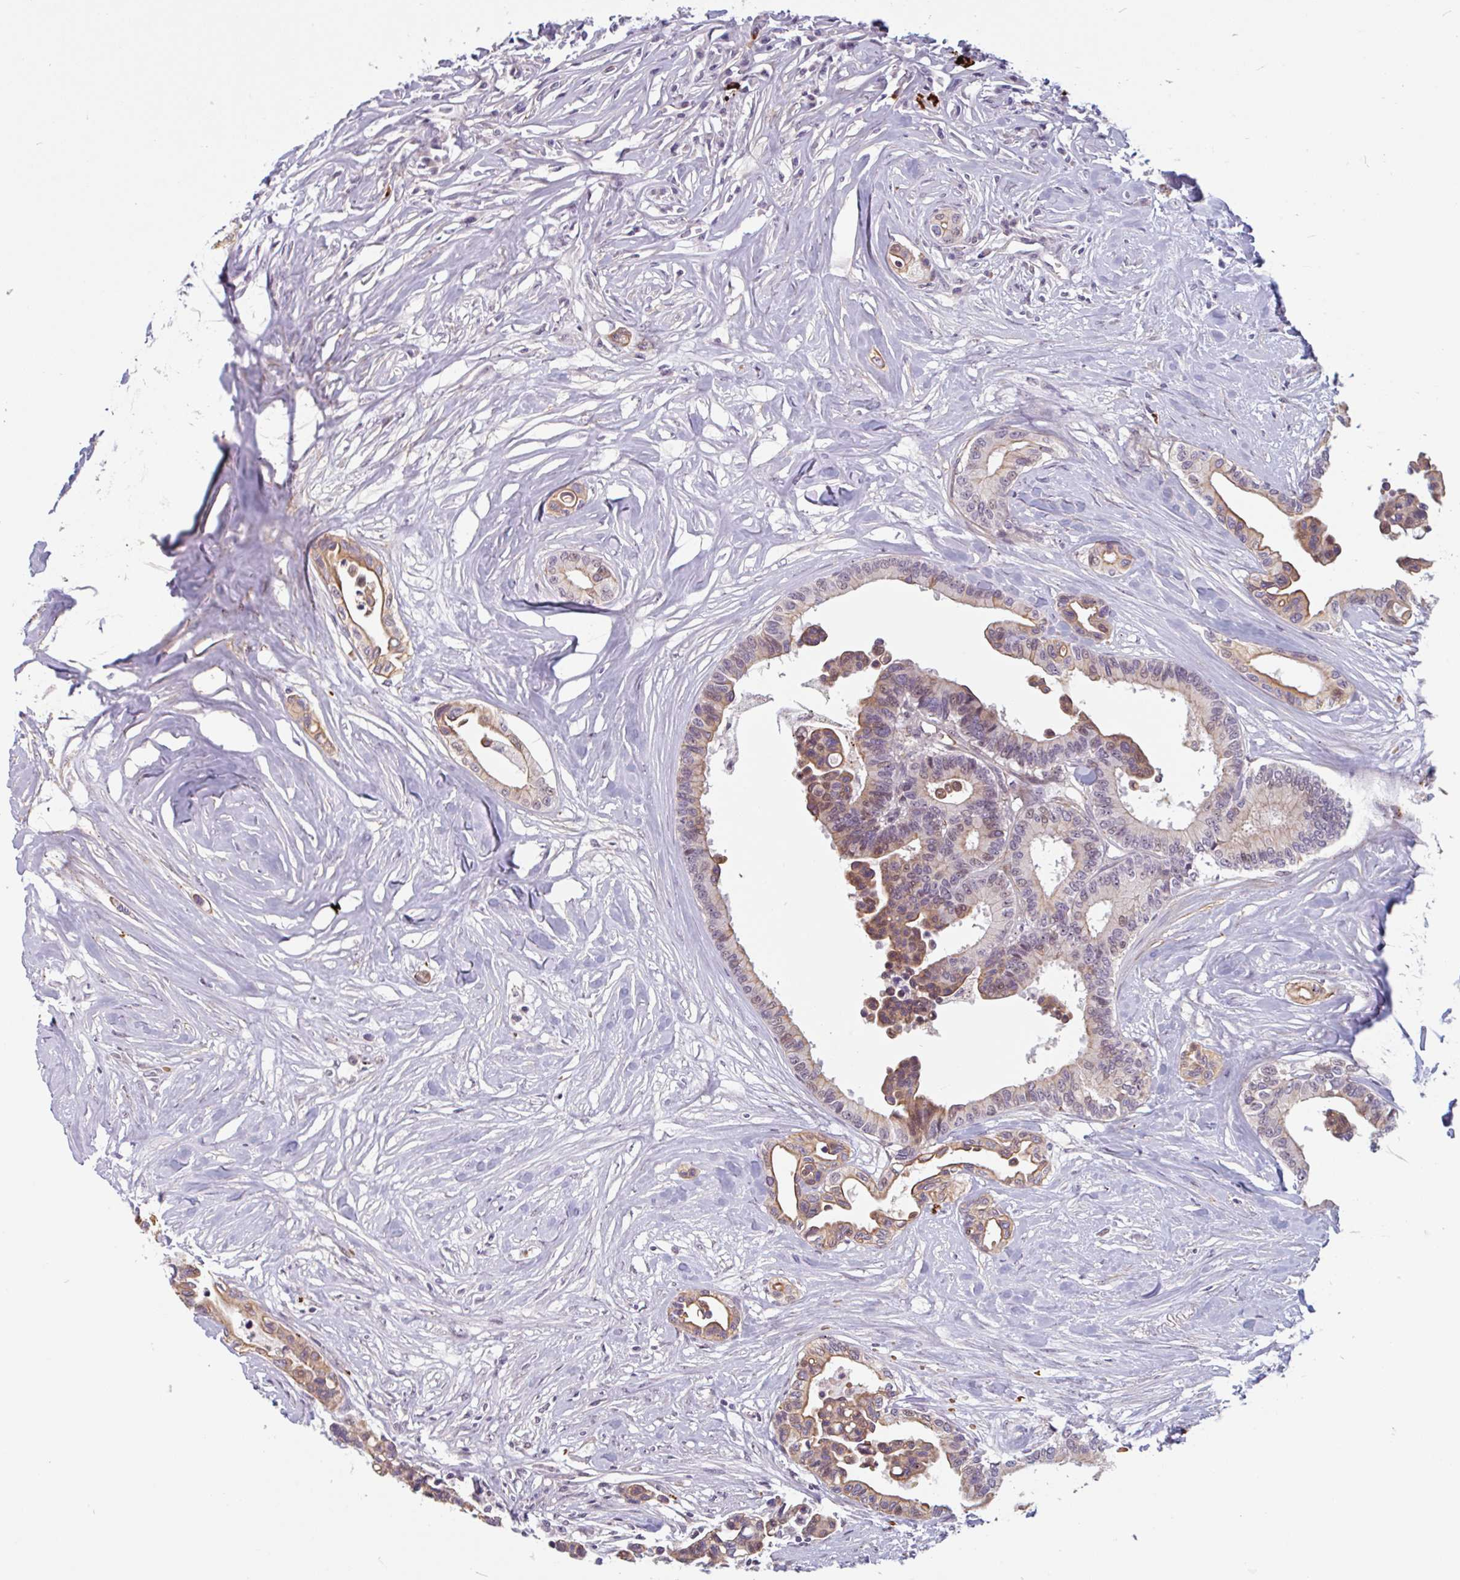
{"staining": {"intensity": "weak", "quantity": "25%-75%", "location": "cytoplasmic/membranous"}, "tissue": "colorectal cancer", "cell_type": "Tumor cells", "image_type": "cancer", "snomed": [{"axis": "morphology", "description": "Normal tissue, NOS"}, {"axis": "morphology", "description": "Adenocarcinoma, NOS"}, {"axis": "topography", "description": "Colon"}], "caption": "Brown immunohistochemical staining in human colorectal cancer (adenocarcinoma) reveals weak cytoplasmic/membranous staining in about 25%-75% of tumor cells.", "gene": "TMEM119", "patient": {"sex": "male", "age": 82}}